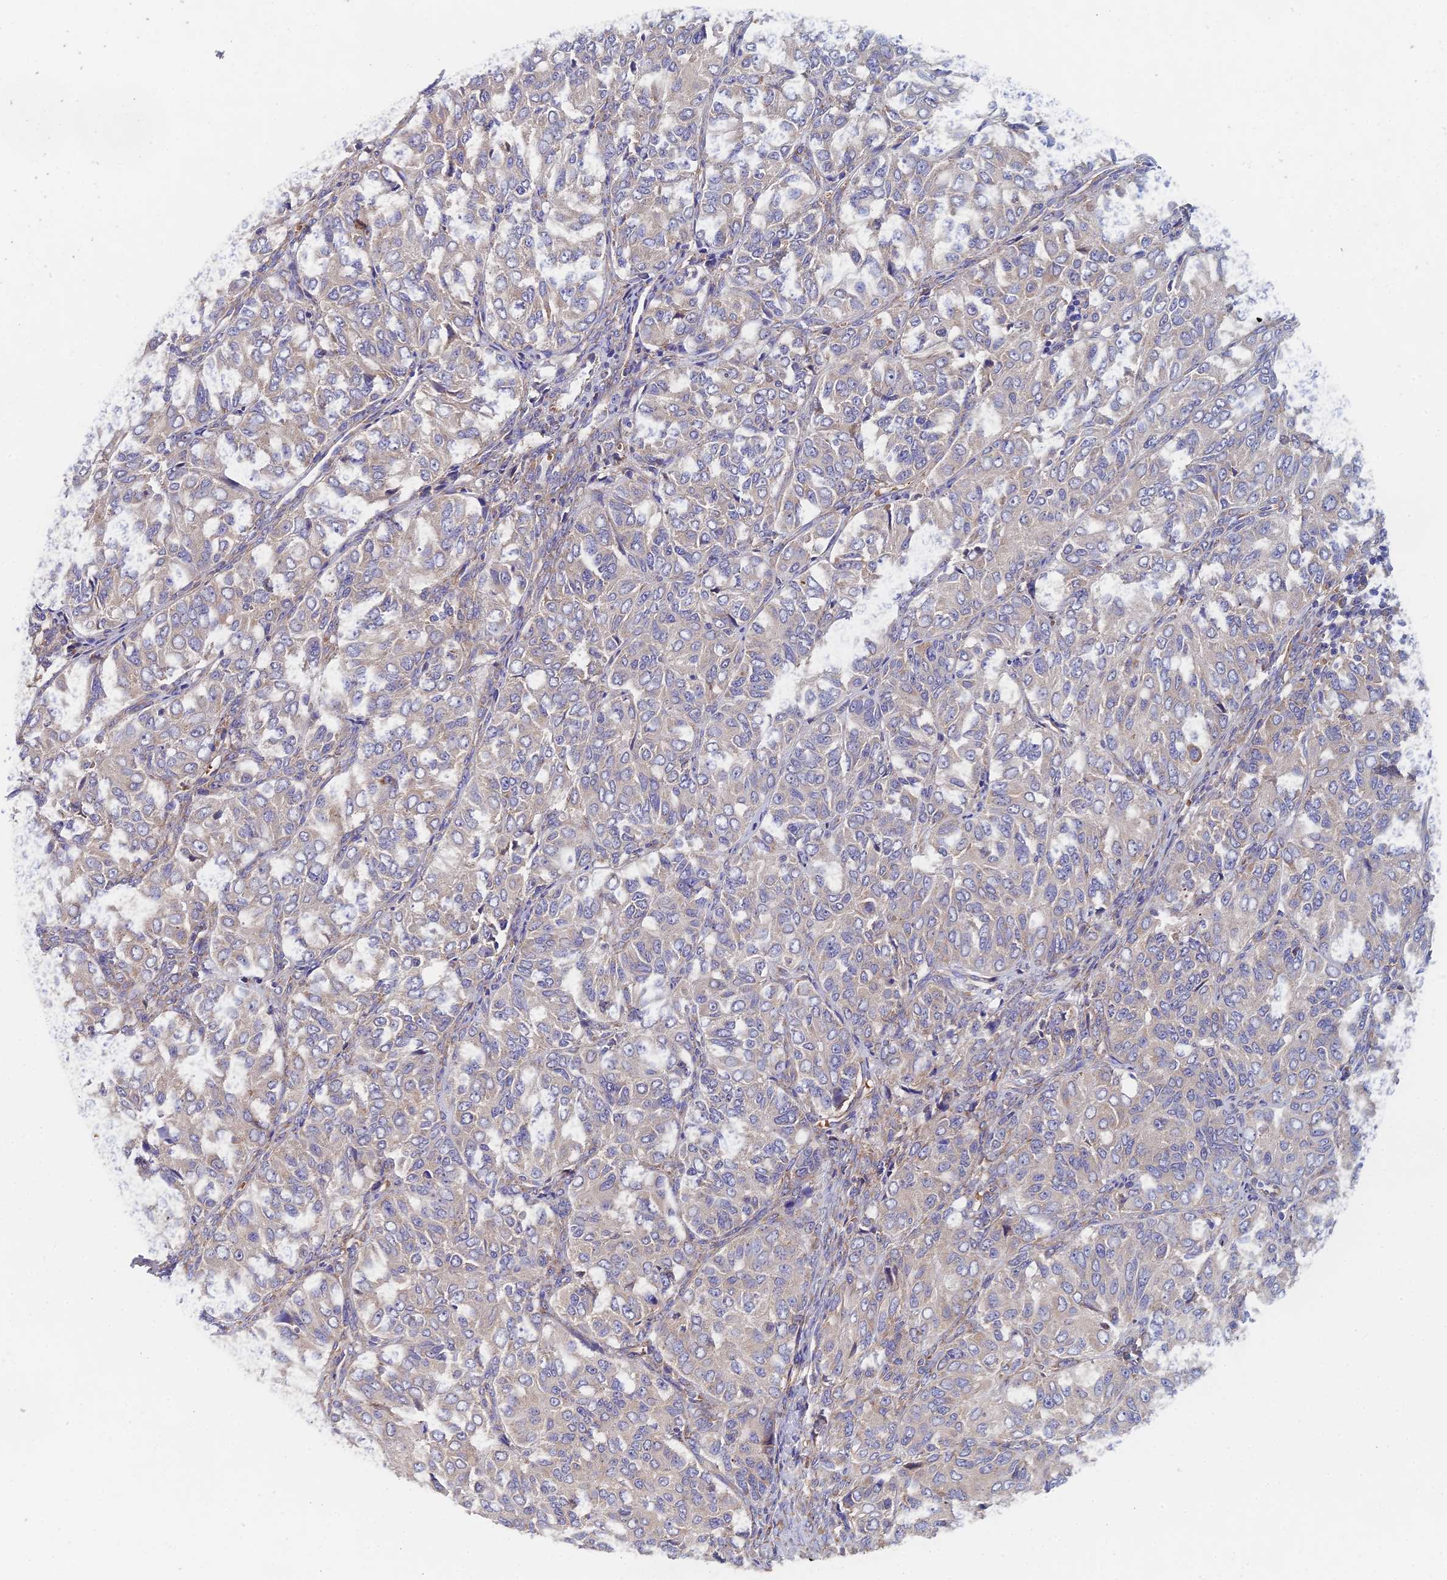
{"staining": {"intensity": "negative", "quantity": "none", "location": "none"}, "tissue": "ovarian cancer", "cell_type": "Tumor cells", "image_type": "cancer", "snomed": [{"axis": "morphology", "description": "Carcinoma, endometroid"}, {"axis": "topography", "description": "Ovary"}], "caption": "Histopathology image shows no protein staining in tumor cells of endometroid carcinoma (ovarian) tissue.", "gene": "ELOF1", "patient": {"sex": "female", "age": 51}}